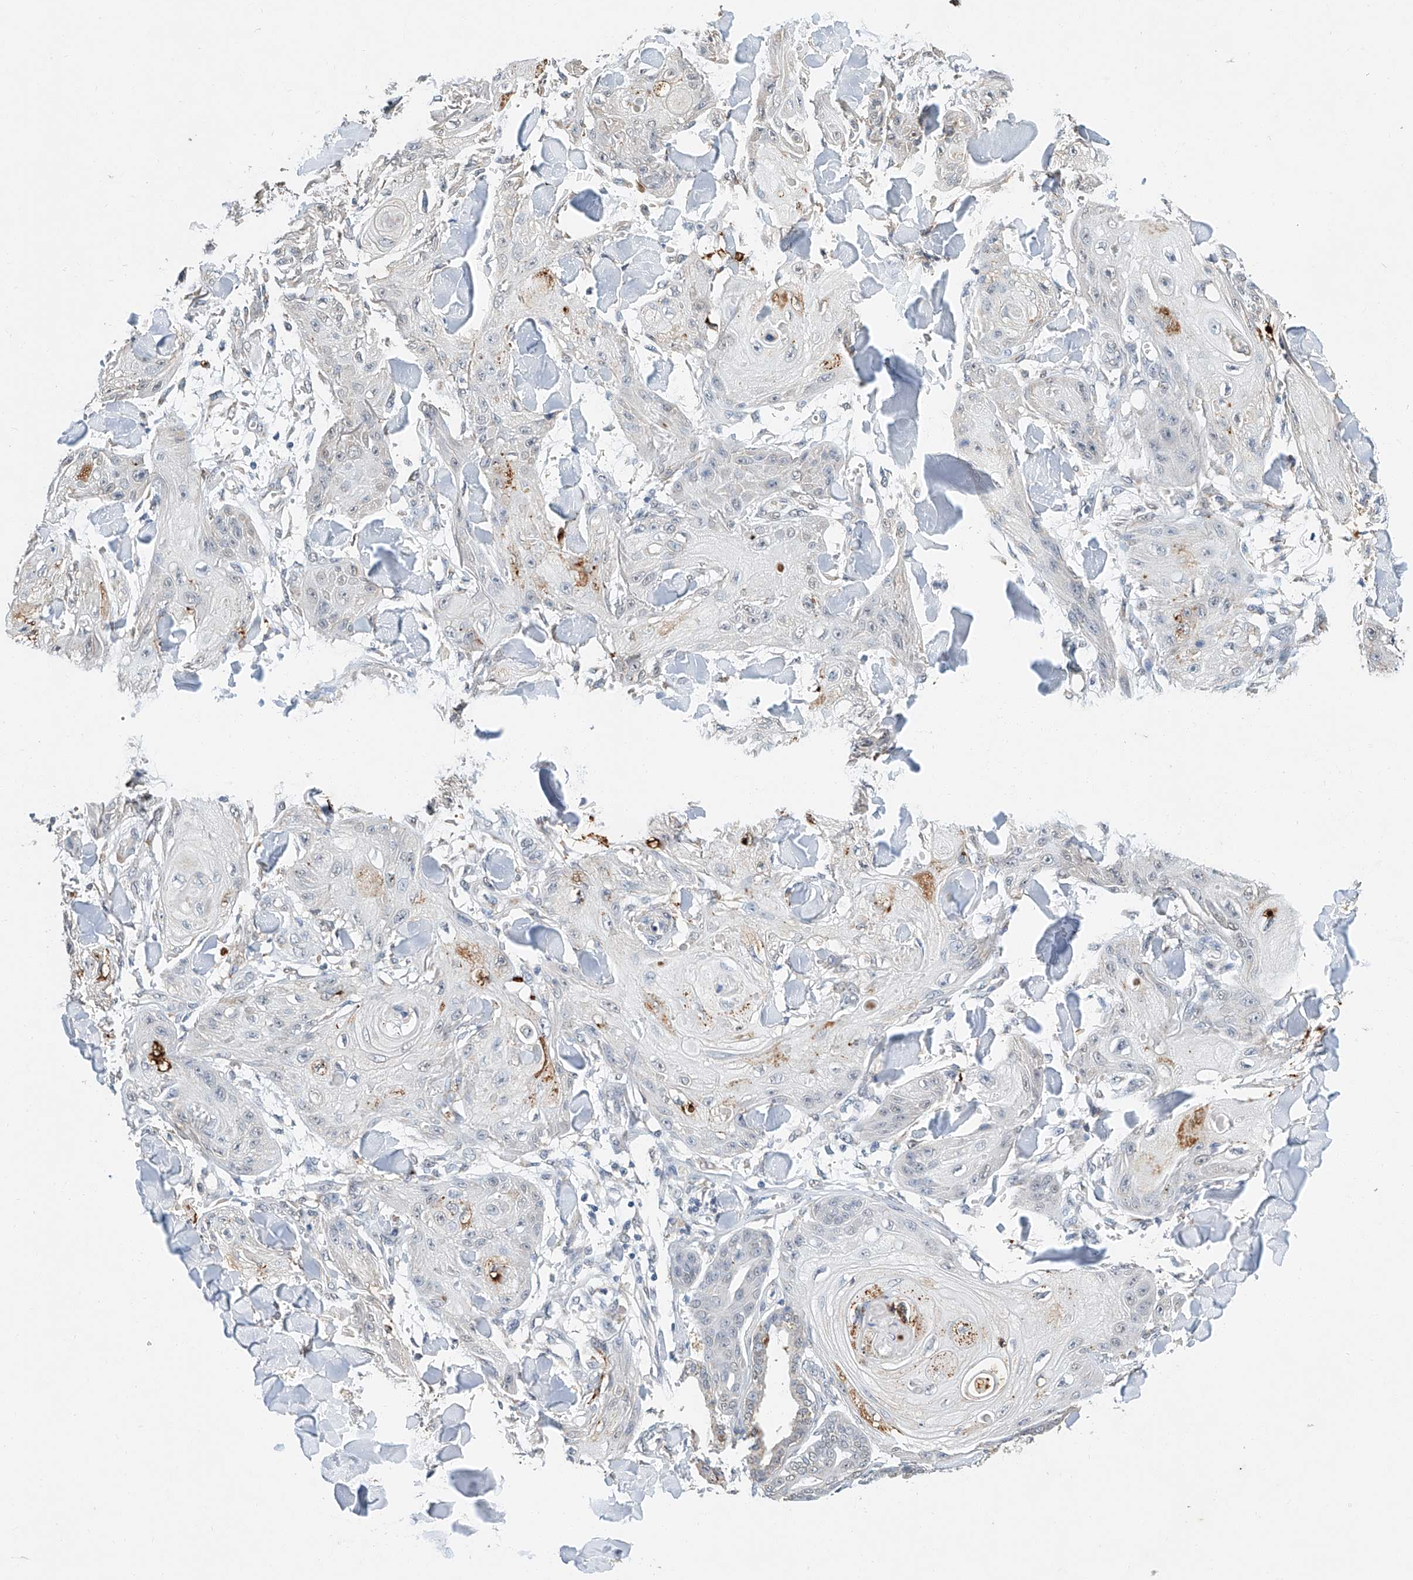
{"staining": {"intensity": "weak", "quantity": "<25%", "location": "cytoplasmic/membranous"}, "tissue": "skin cancer", "cell_type": "Tumor cells", "image_type": "cancer", "snomed": [{"axis": "morphology", "description": "Squamous cell carcinoma, NOS"}, {"axis": "topography", "description": "Skin"}], "caption": "Image shows no significant protein expression in tumor cells of squamous cell carcinoma (skin).", "gene": "CTDP1", "patient": {"sex": "male", "age": 74}}